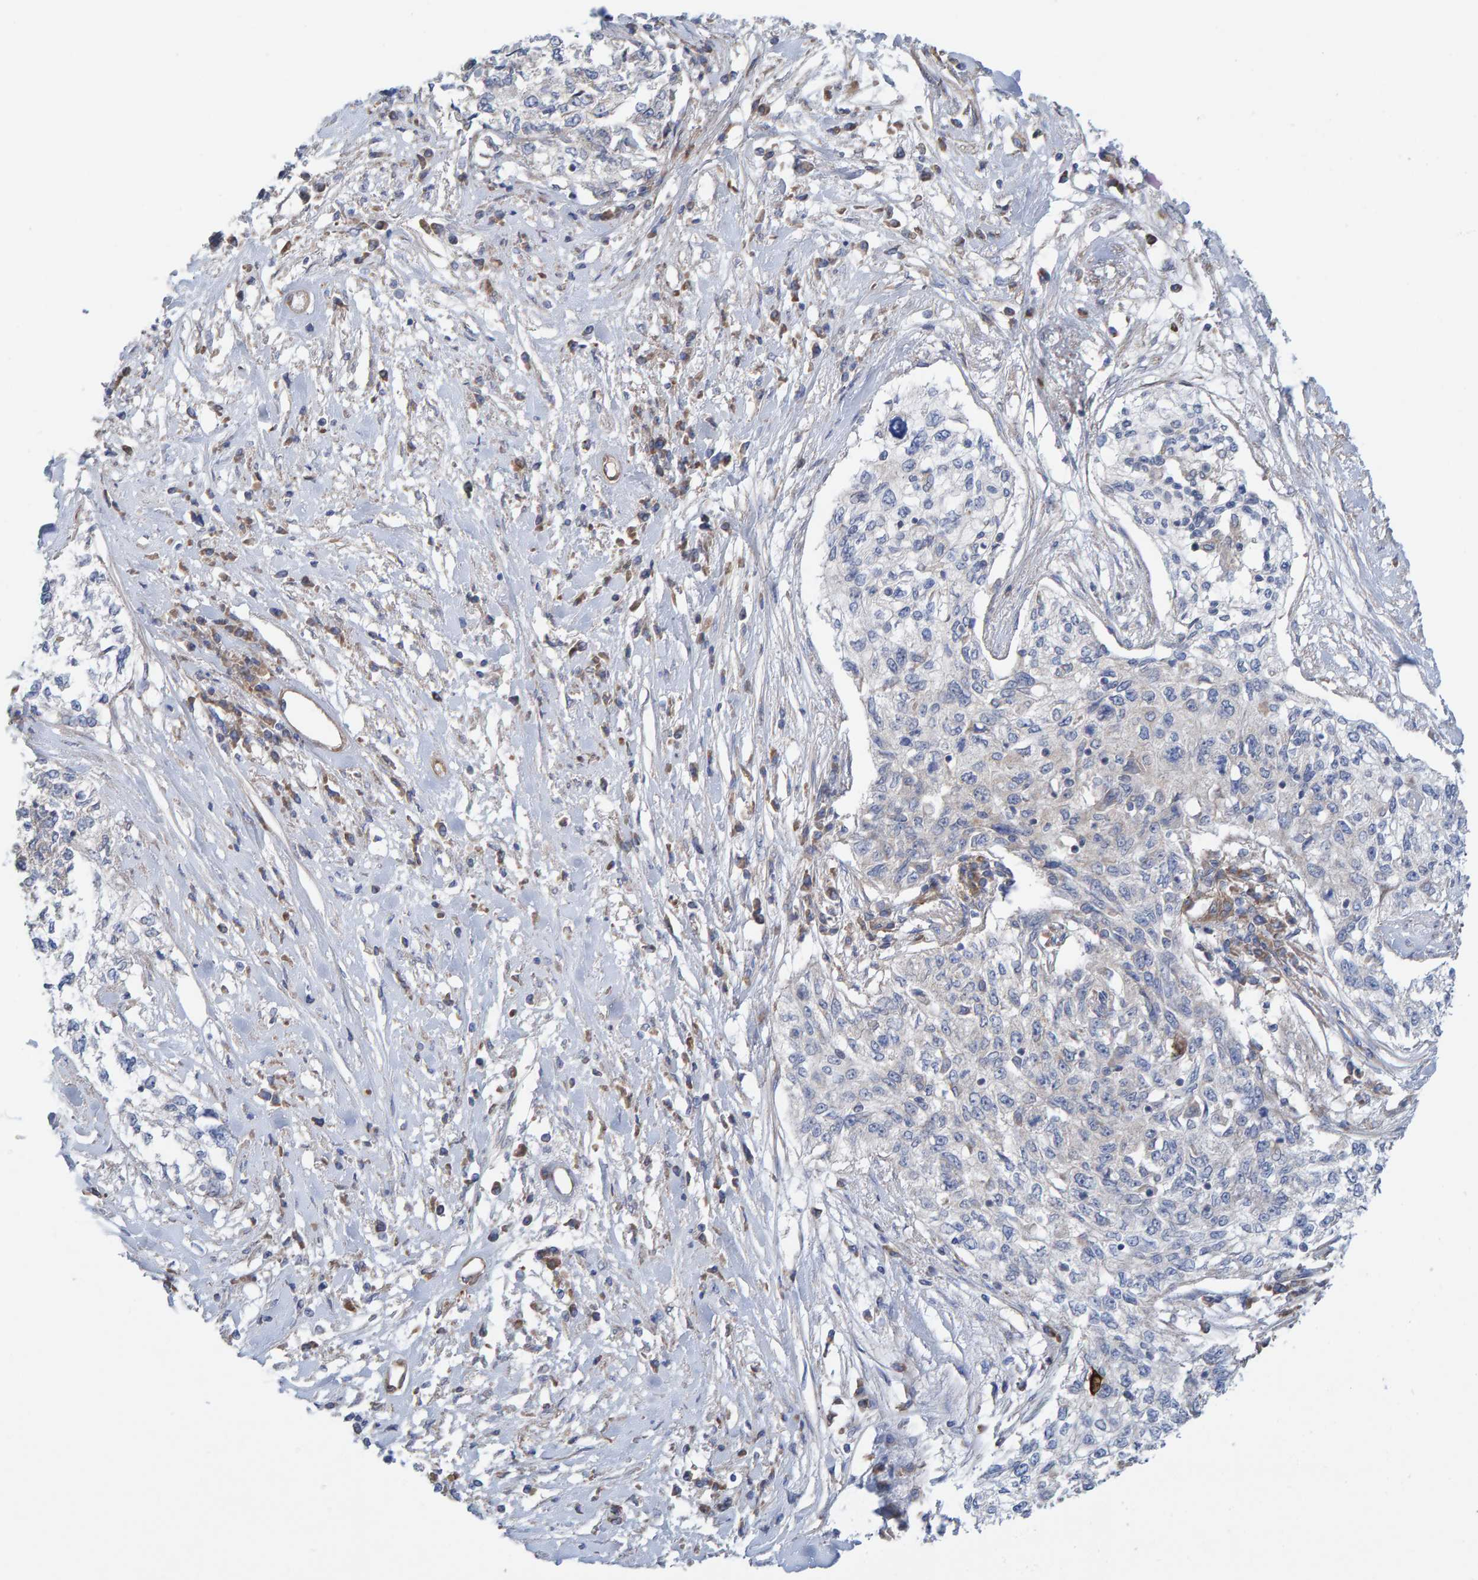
{"staining": {"intensity": "negative", "quantity": "none", "location": "none"}, "tissue": "cervical cancer", "cell_type": "Tumor cells", "image_type": "cancer", "snomed": [{"axis": "morphology", "description": "Squamous cell carcinoma, NOS"}, {"axis": "topography", "description": "Cervix"}], "caption": "Photomicrograph shows no protein staining in tumor cells of cervical cancer (squamous cell carcinoma) tissue.", "gene": "CDK5RAP3", "patient": {"sex": "female", "age": 57}}